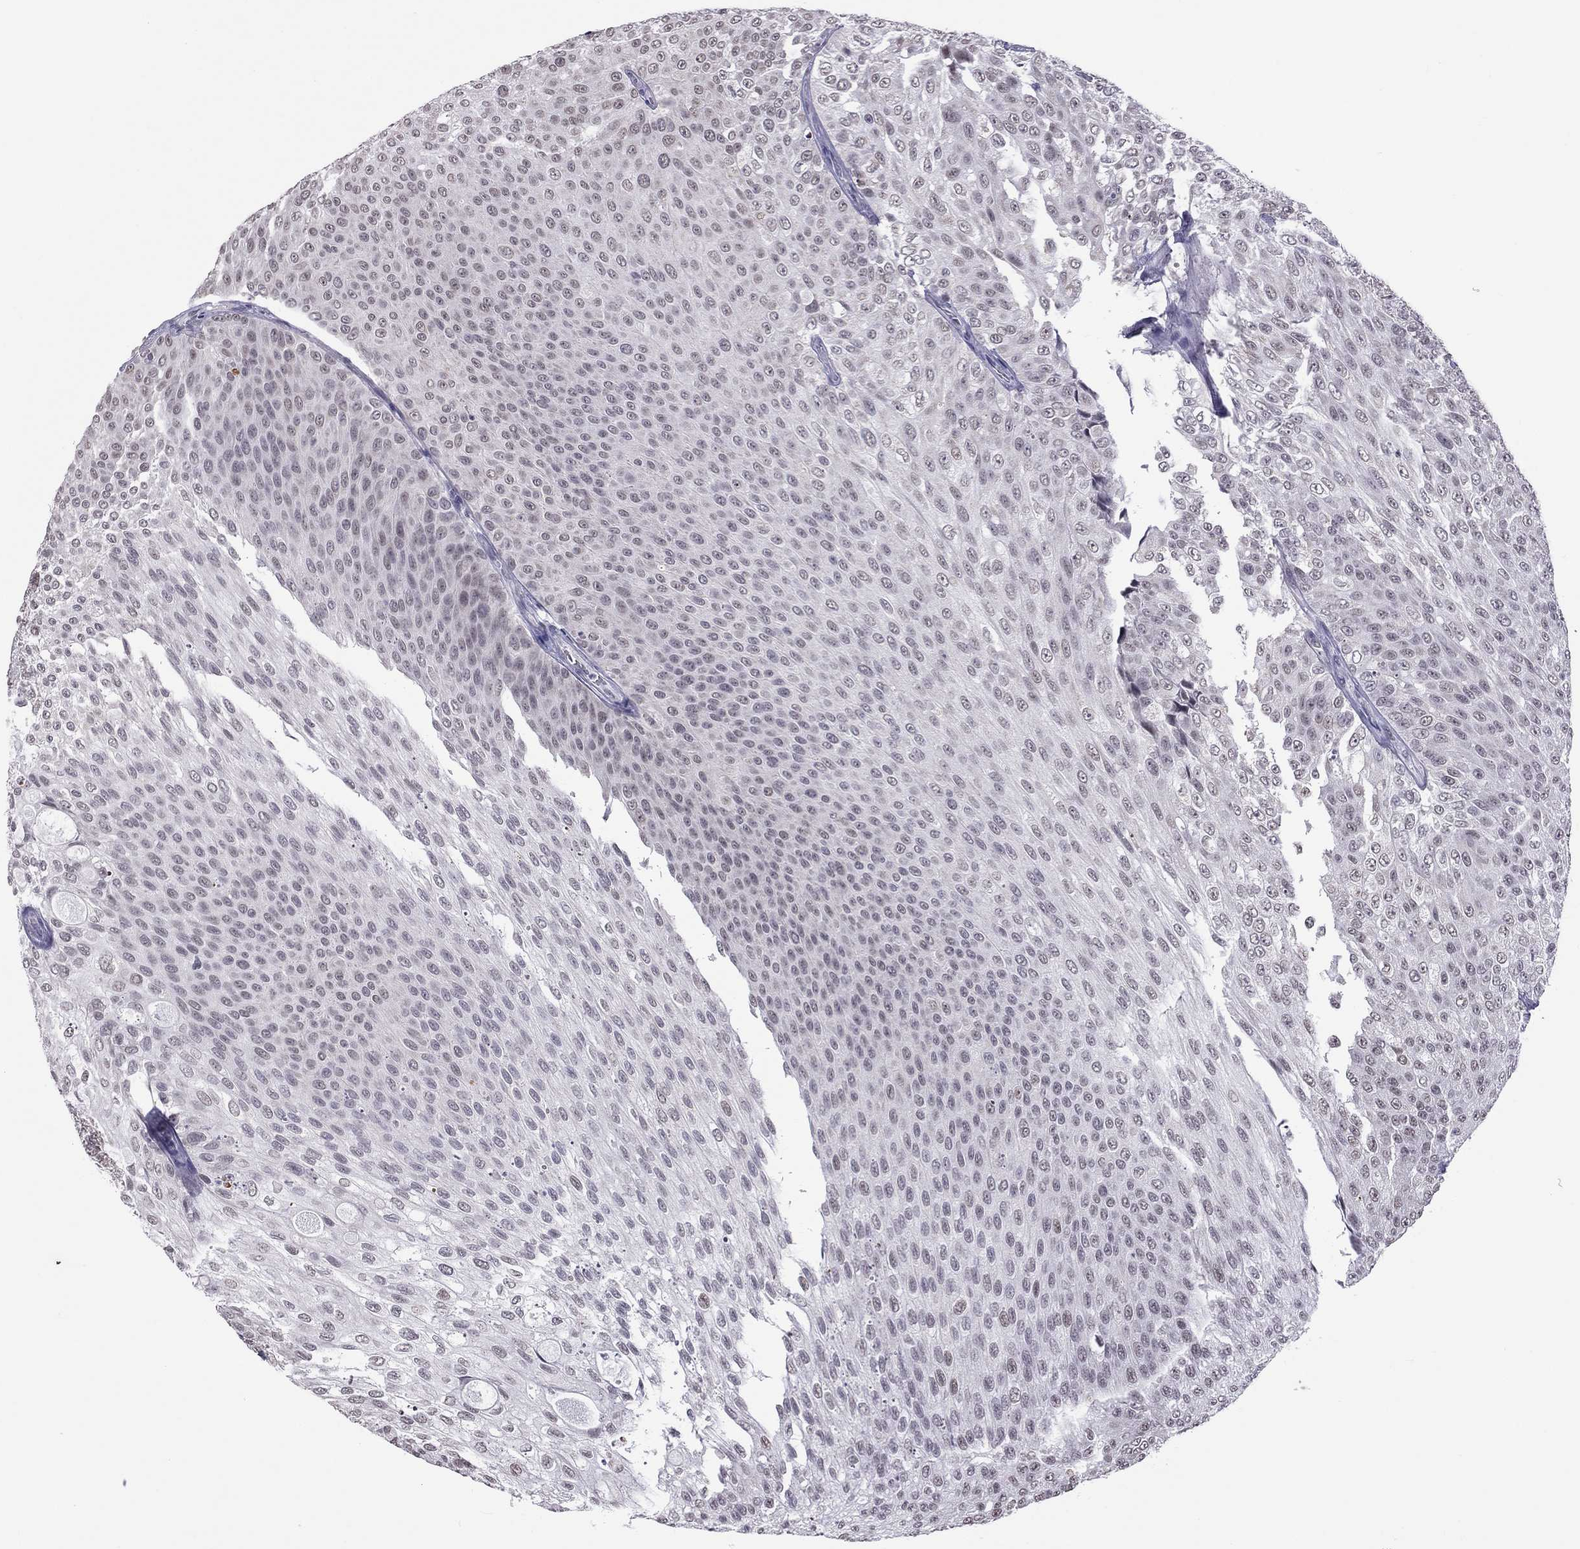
{"staining": {"intensity": "negative", "quantity": "none", "location": "none"}, "tissue": "urothelial cancer", "cell_type": "Tumor cells", "image_type": "cancer", "snomed": [{"axis": "morphology", "description": "Urothelial carcinoma, Low grade"}, {"axis": "topography", "description": "Ureter, NOS"}, {"axis": "topography", "description": "Urinary bladder"}], "caption": "Photomicrograph shows no protein expression in tumor cells of urothelial cancer tissue.", "gene": "PPP1R3A", "patient": {"sex": "male", "age": 78}}